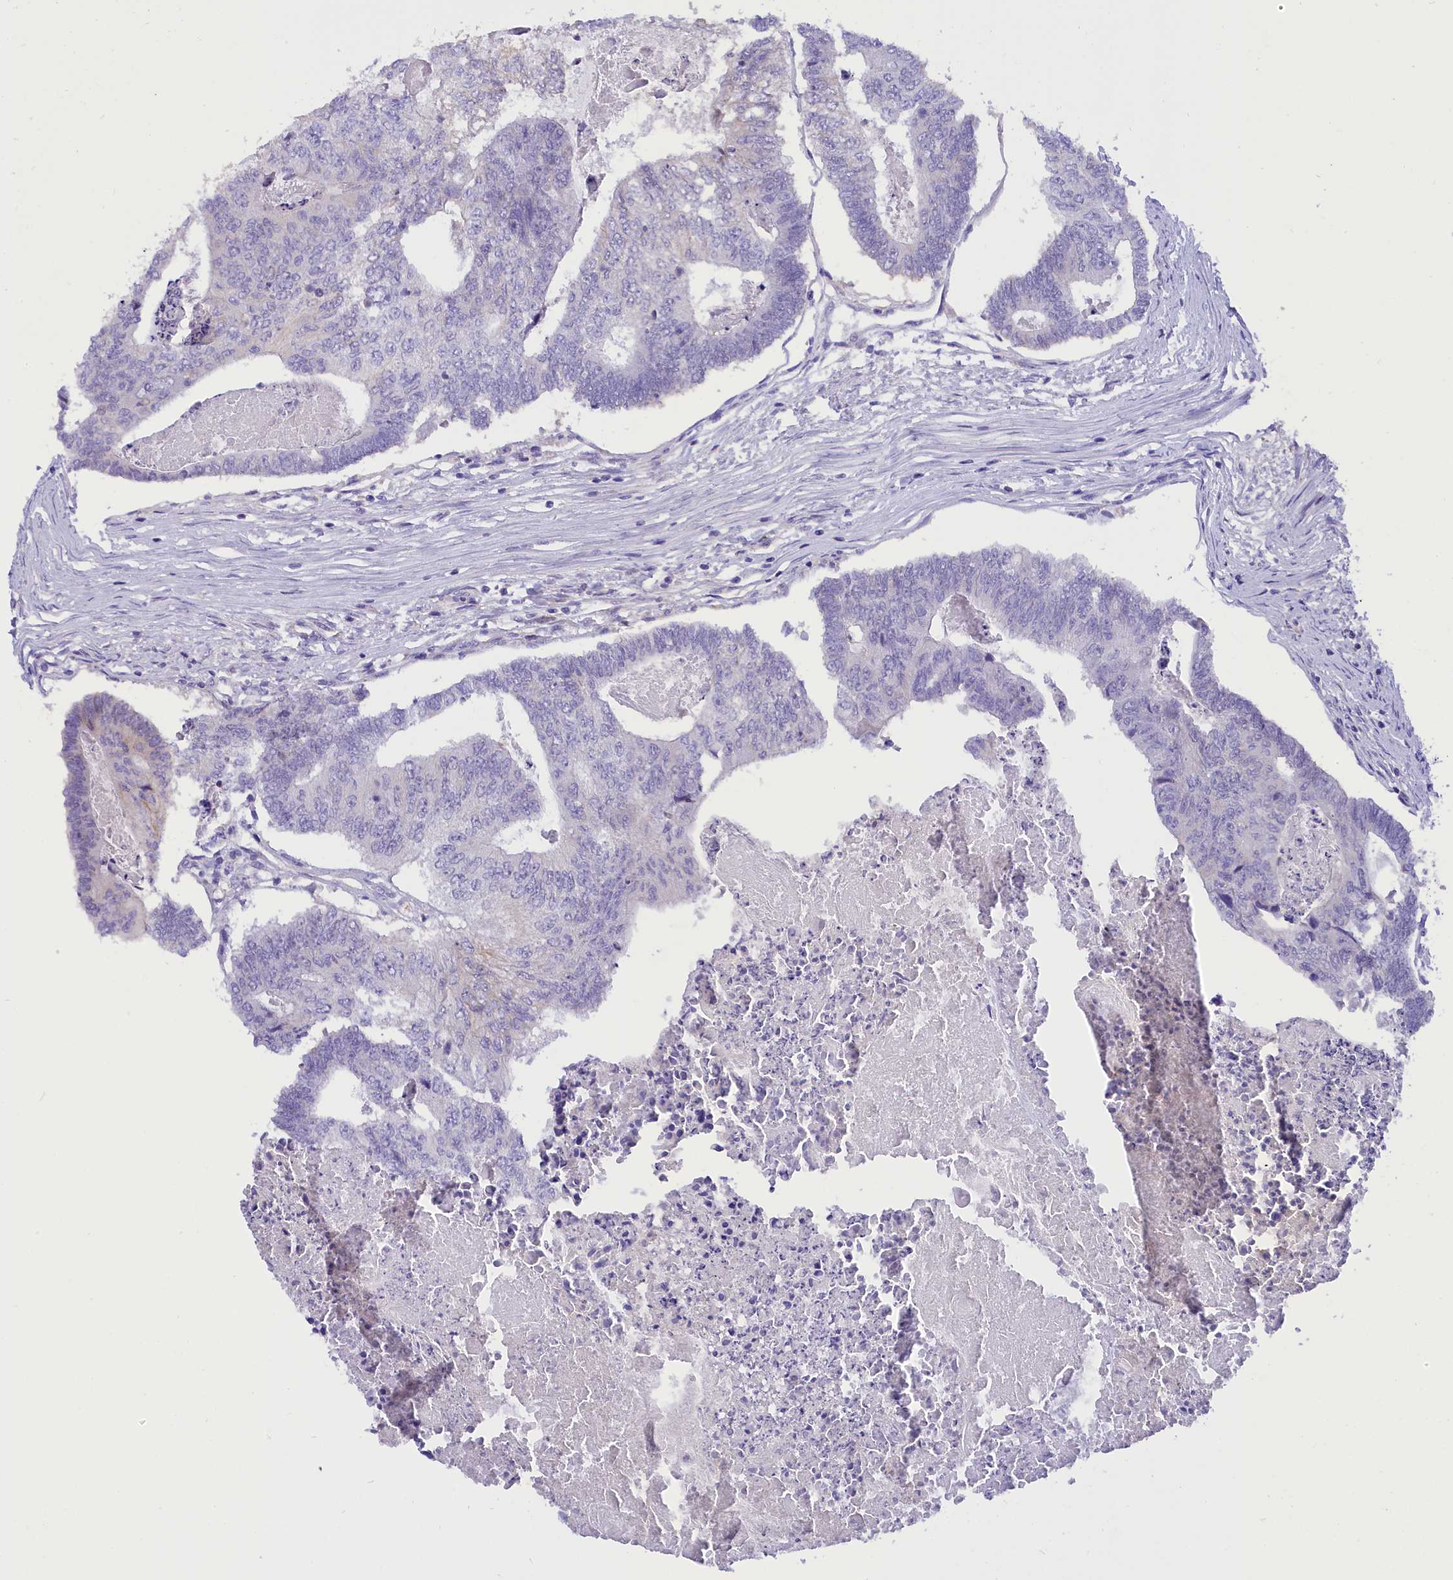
{"staining": {"intensity": "negative", "quantity": "none", "location": "none"}, "tissue": "colorectal cancer", "cell_type": "Tumor cells", "image_type": "cancer", "snomed": [{"axis": "morphology", "description": "Adenocarcinoma, NOS"}, {"axis": "topography", "description": "Colon"}], "caption": "High power microscopy micrograph of an IHC micrograph of colorectal cancer, revealing no significant expression in tumor cells.", "gene": "COL6A5", "patient": {"sex": "female", "age": 67}}